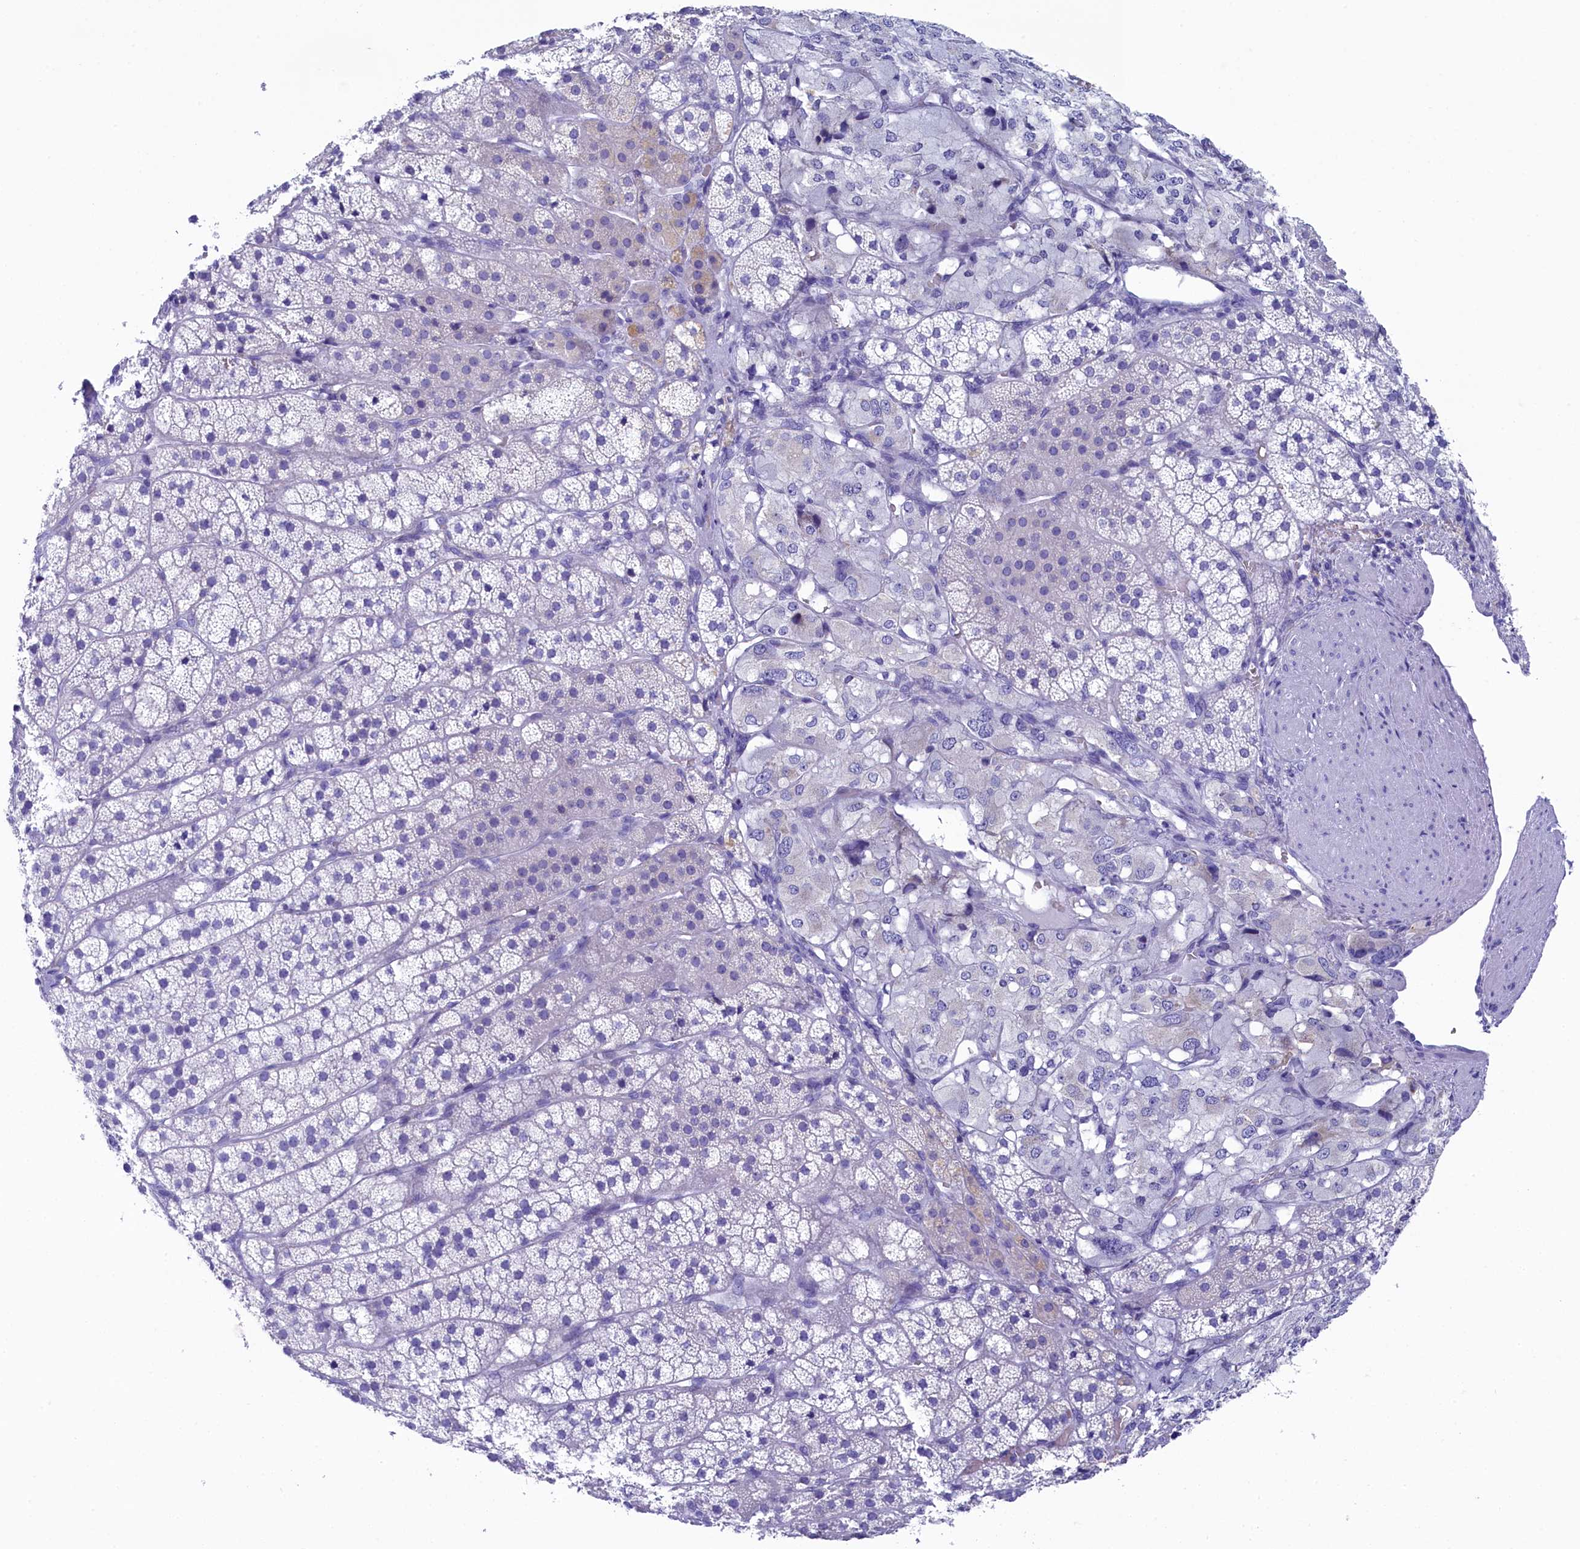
{"staining": {"intensity": "negative", "quantity": "none", "location": "none"}, "tissue": "adrenal gland", "cell_type": "Glandular cells", "image_type": "normal", "snomed": [{"axis": "morphology", "description": "Normal tissue, NOS"}, {"axis": "topography", "description": "Adrenal gland"}], "caption": "Immunohistochemistry histopathology image of normal adrenal gland: human adrenal gland stained with DAB demonstrates no significant protein staining in glandular cells. (Brightfield microscopy of DAB immunohistochemistry at high magnification).", "gene": "SKA3", "patient": {"sex": "female", "age": 44}}